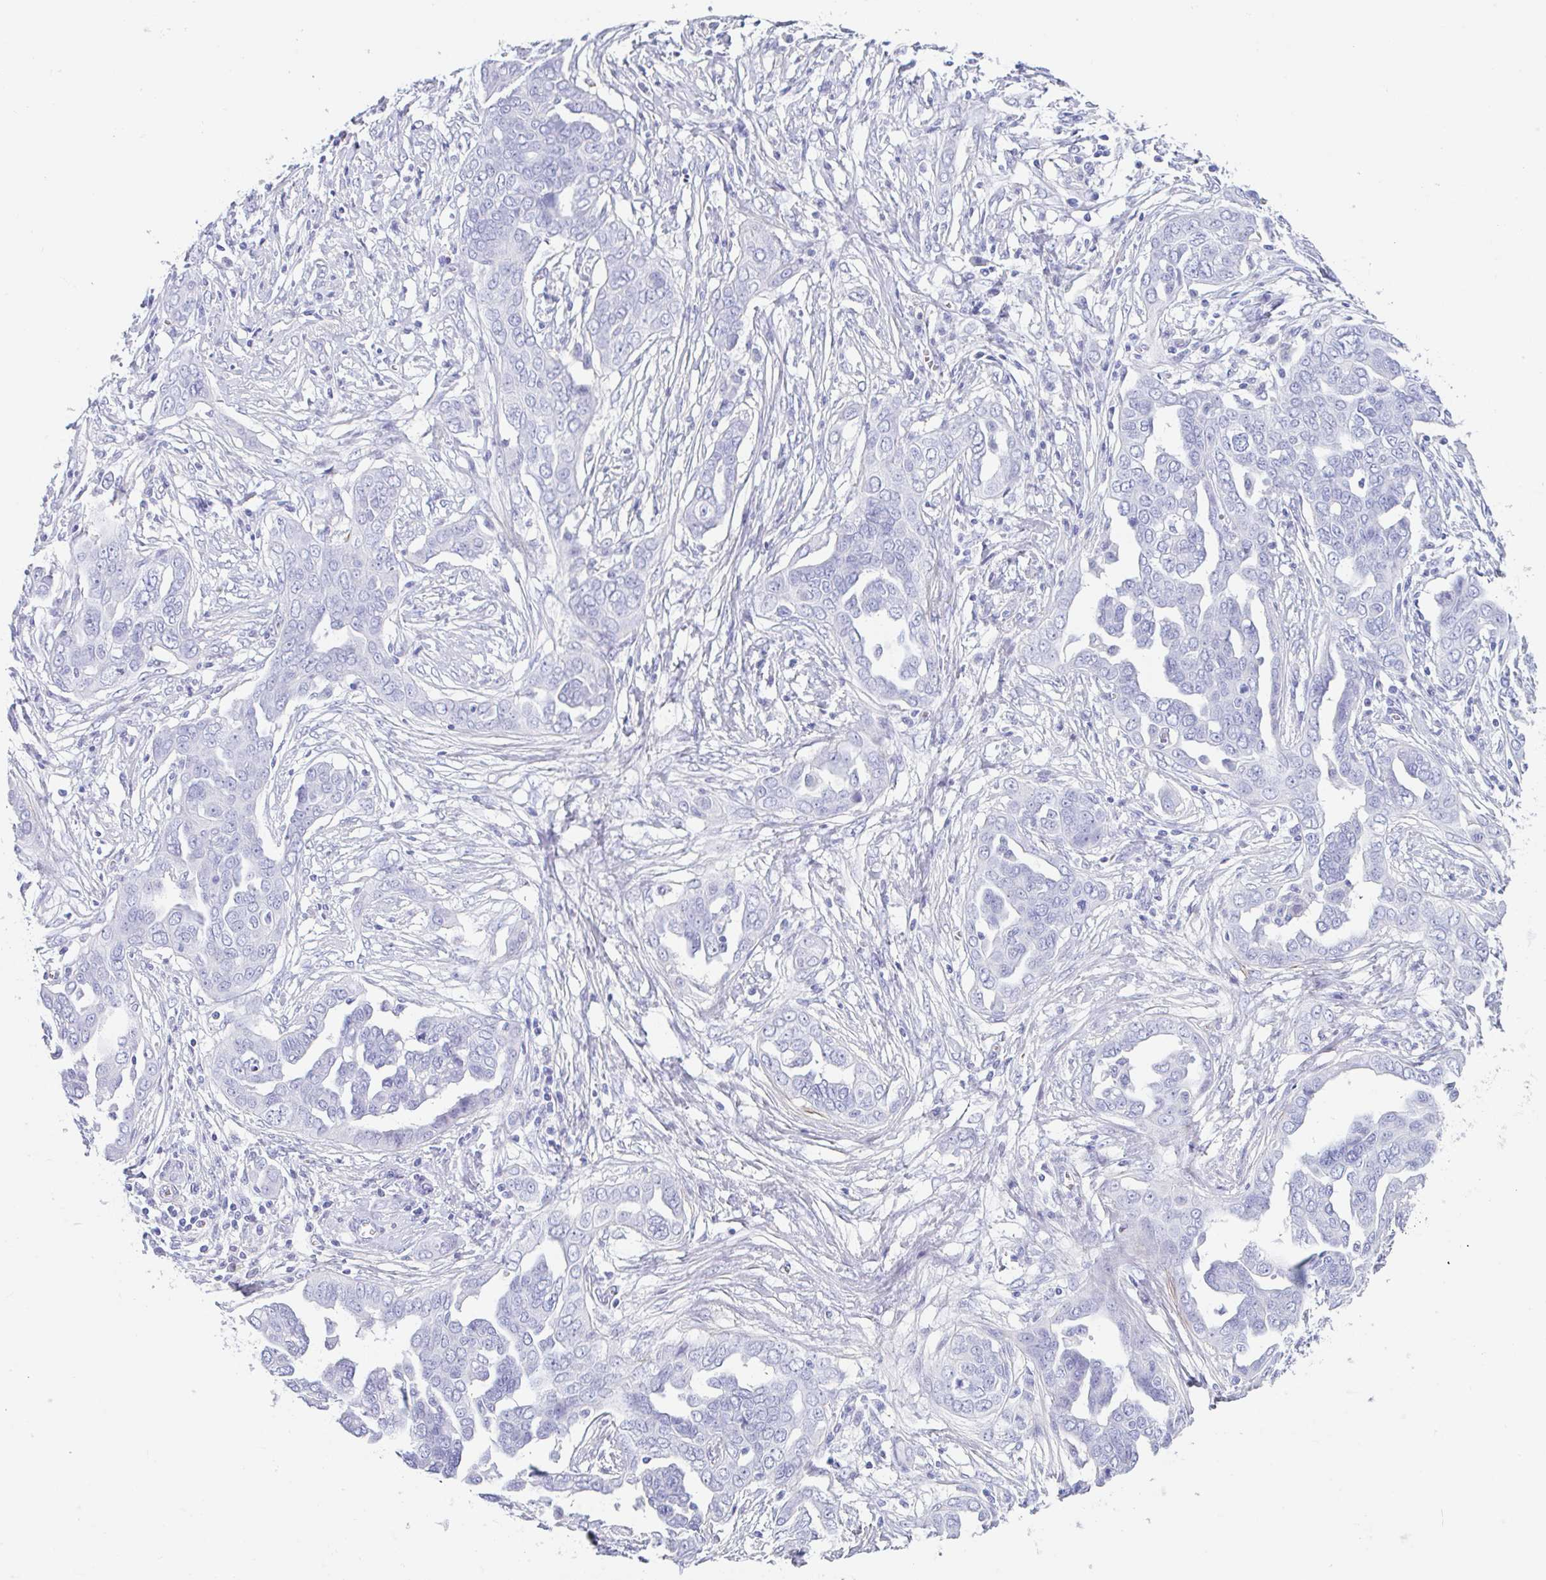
{"staining": {"intensity": "negative", "quantity": "none", "location": "none"}, "tissue": "ovarian cancer", "cell_type": "Tumor cells", "image_type": "cancer", "snomed": [{"axis": "morphology", "description": "Cystadenocarcinoma, serous, NOS"}, {"axis": "topography", "description": "Ovary"}], "caption": "Human serous cystadenocarcinoma (ovarian) stained for a protein using immunohistochemistry shows no expression in tumor cells.", "gene": "TAS2R41", "patient": {"sex": "female", "age": 59}}